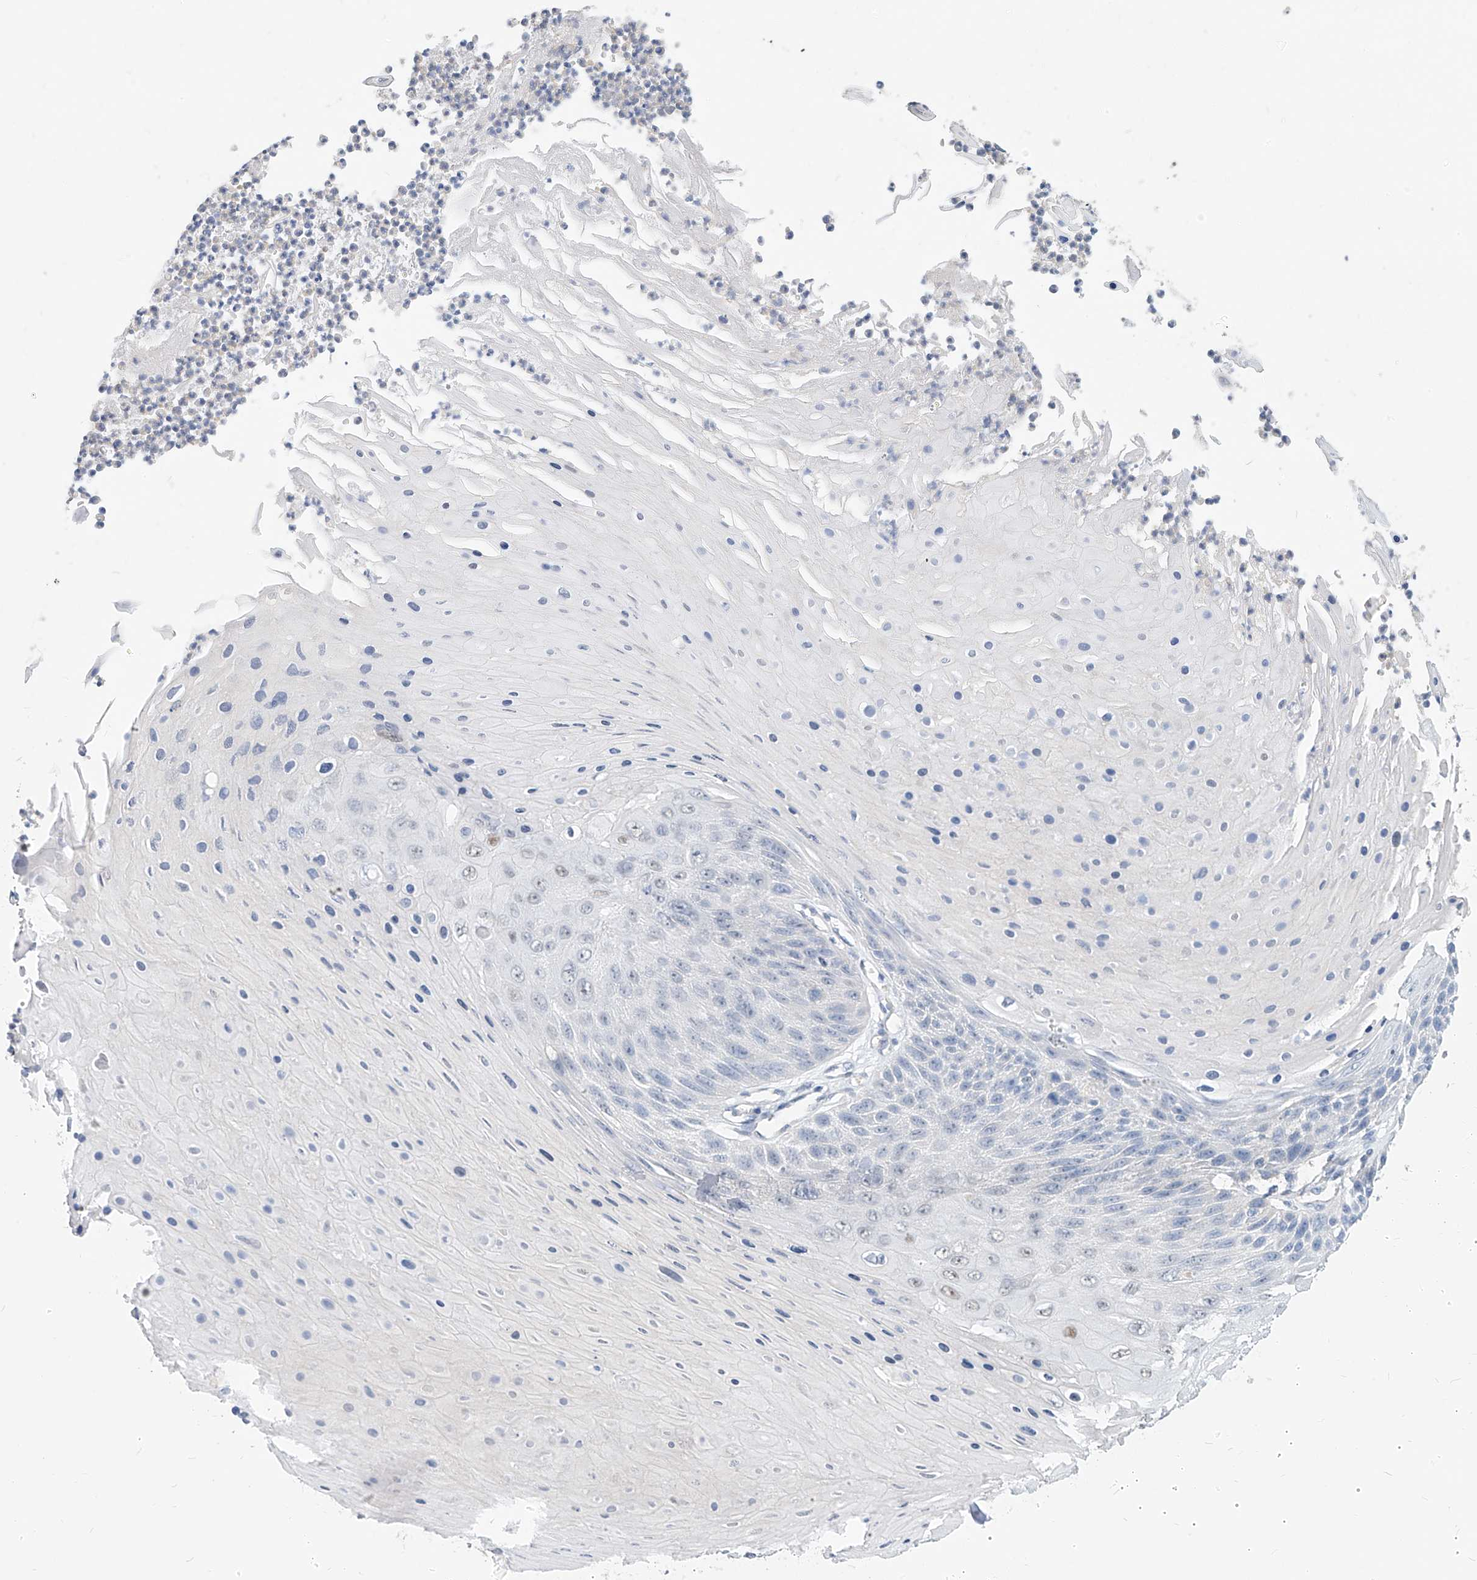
{"staining": {"intensity": "negative", "quantity": "none", "location": "none"}, "tissue": "skin cancer", "cell_type": "Tumor cells", "image_type": "cancer", "snomed": [{"axis": "morphology", "description": "Squamous cell carcinoma, NOS"}, {"axis": "topography", "description": "Skin"}], "caption": "A micrograph of human skin squamous cell carcinoma is negative for staining in tumor cells. (Brightfield microscopy of DAB immunohistochemistry at high magnification).", "gene": "ZZEF1", "patient": {"sex": "female", "age": 88}}